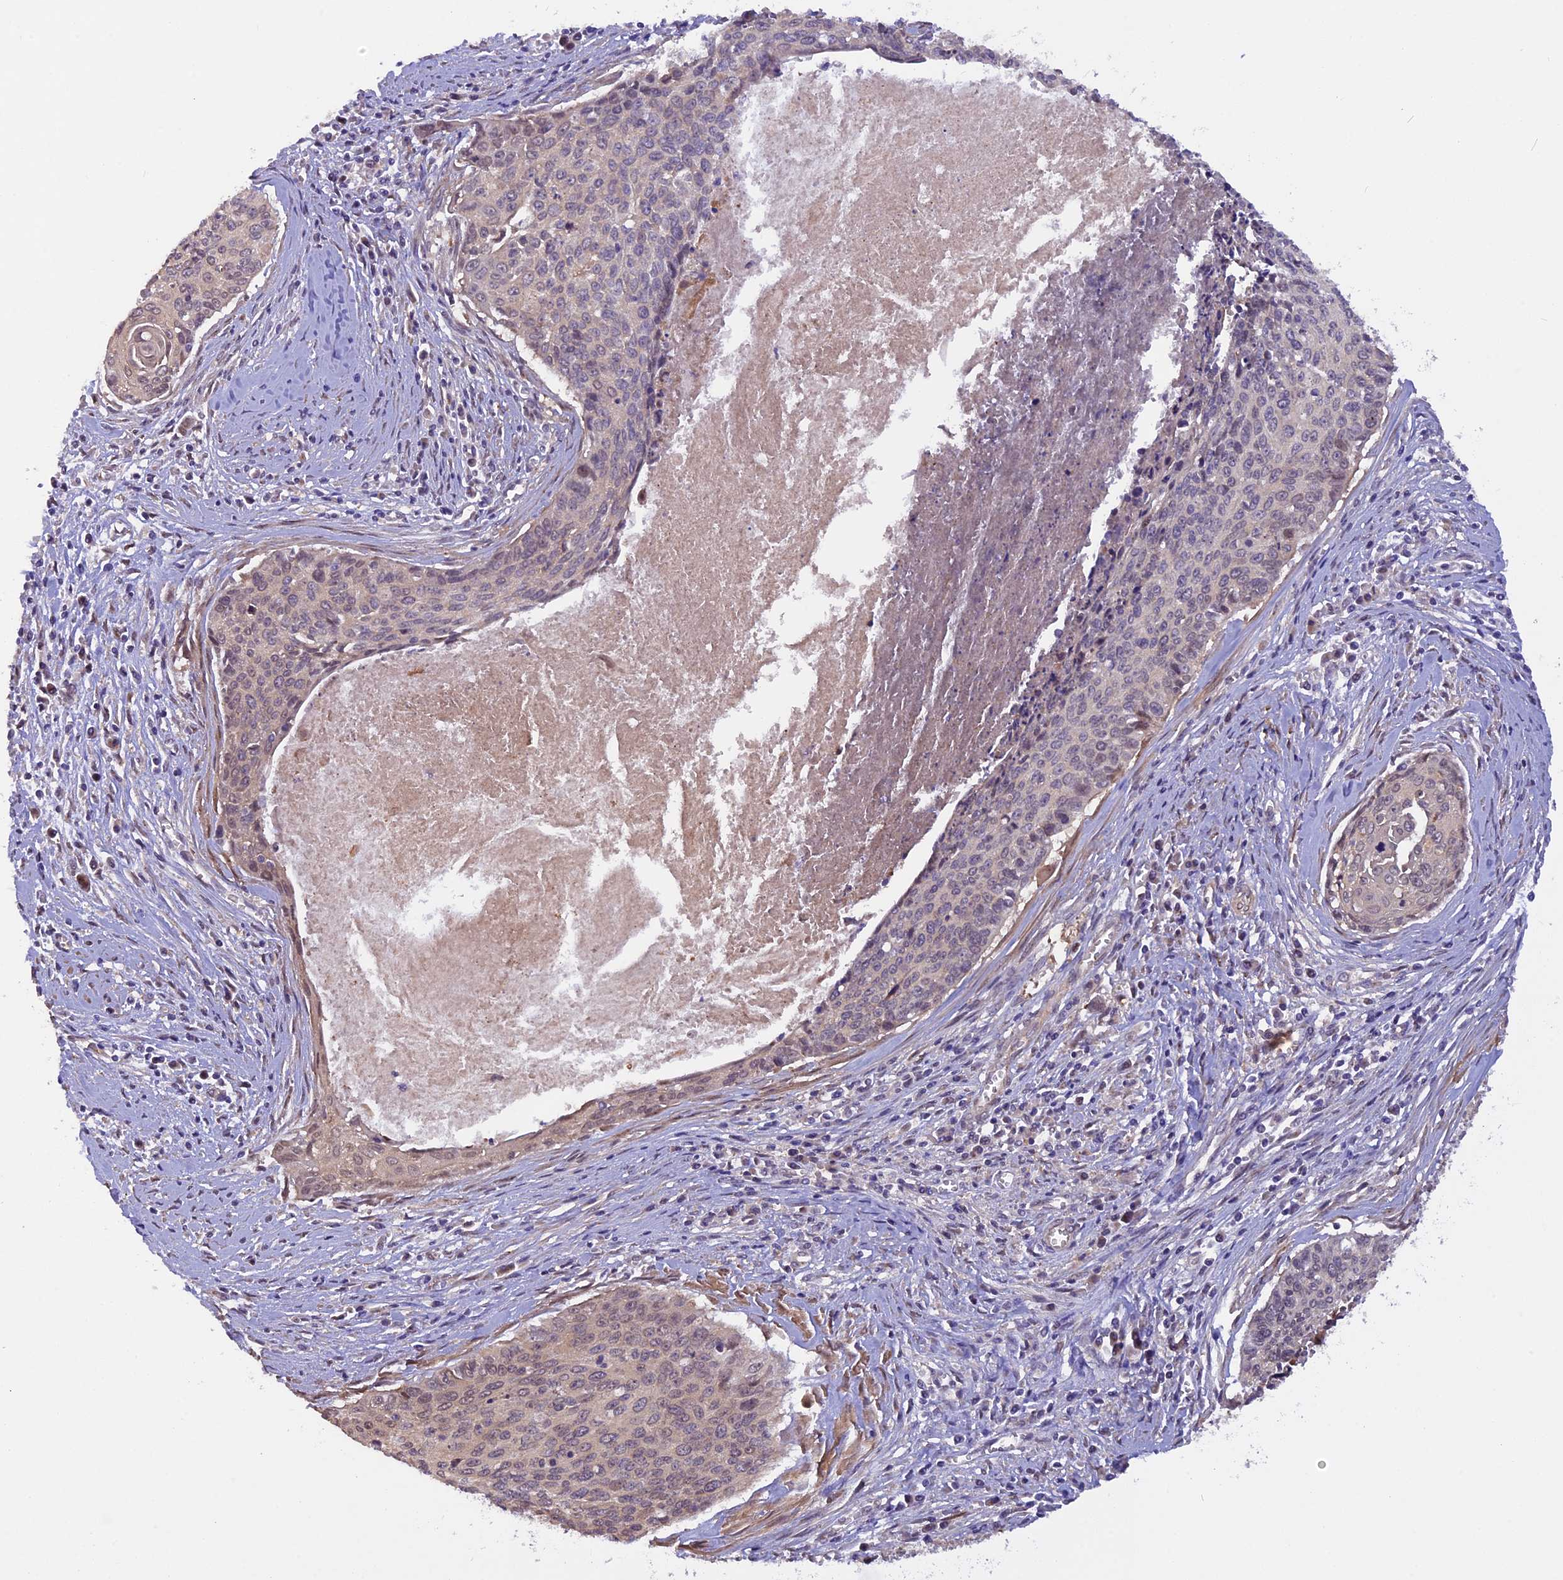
{"staining": {"intensity": "weak", "quantity": "<25%", "location": "cytoplasmic/membranous"}, "tissue": "cervical cancer", "cell_type": "Tumor cells", "image_type": "cancer", "snomed": [{"axis": "morphology", "description": "Squamous cell carcinoma, NOS"}, {"axis": "topography", "description": "Cervix"}], "caption": "Immunohistochemical staining of cervical squamous cell carcinoma shows no significant positivity in tumor cells.", "gene": "CCDC9B", "patient": {"sex": "female", "age": 55}}